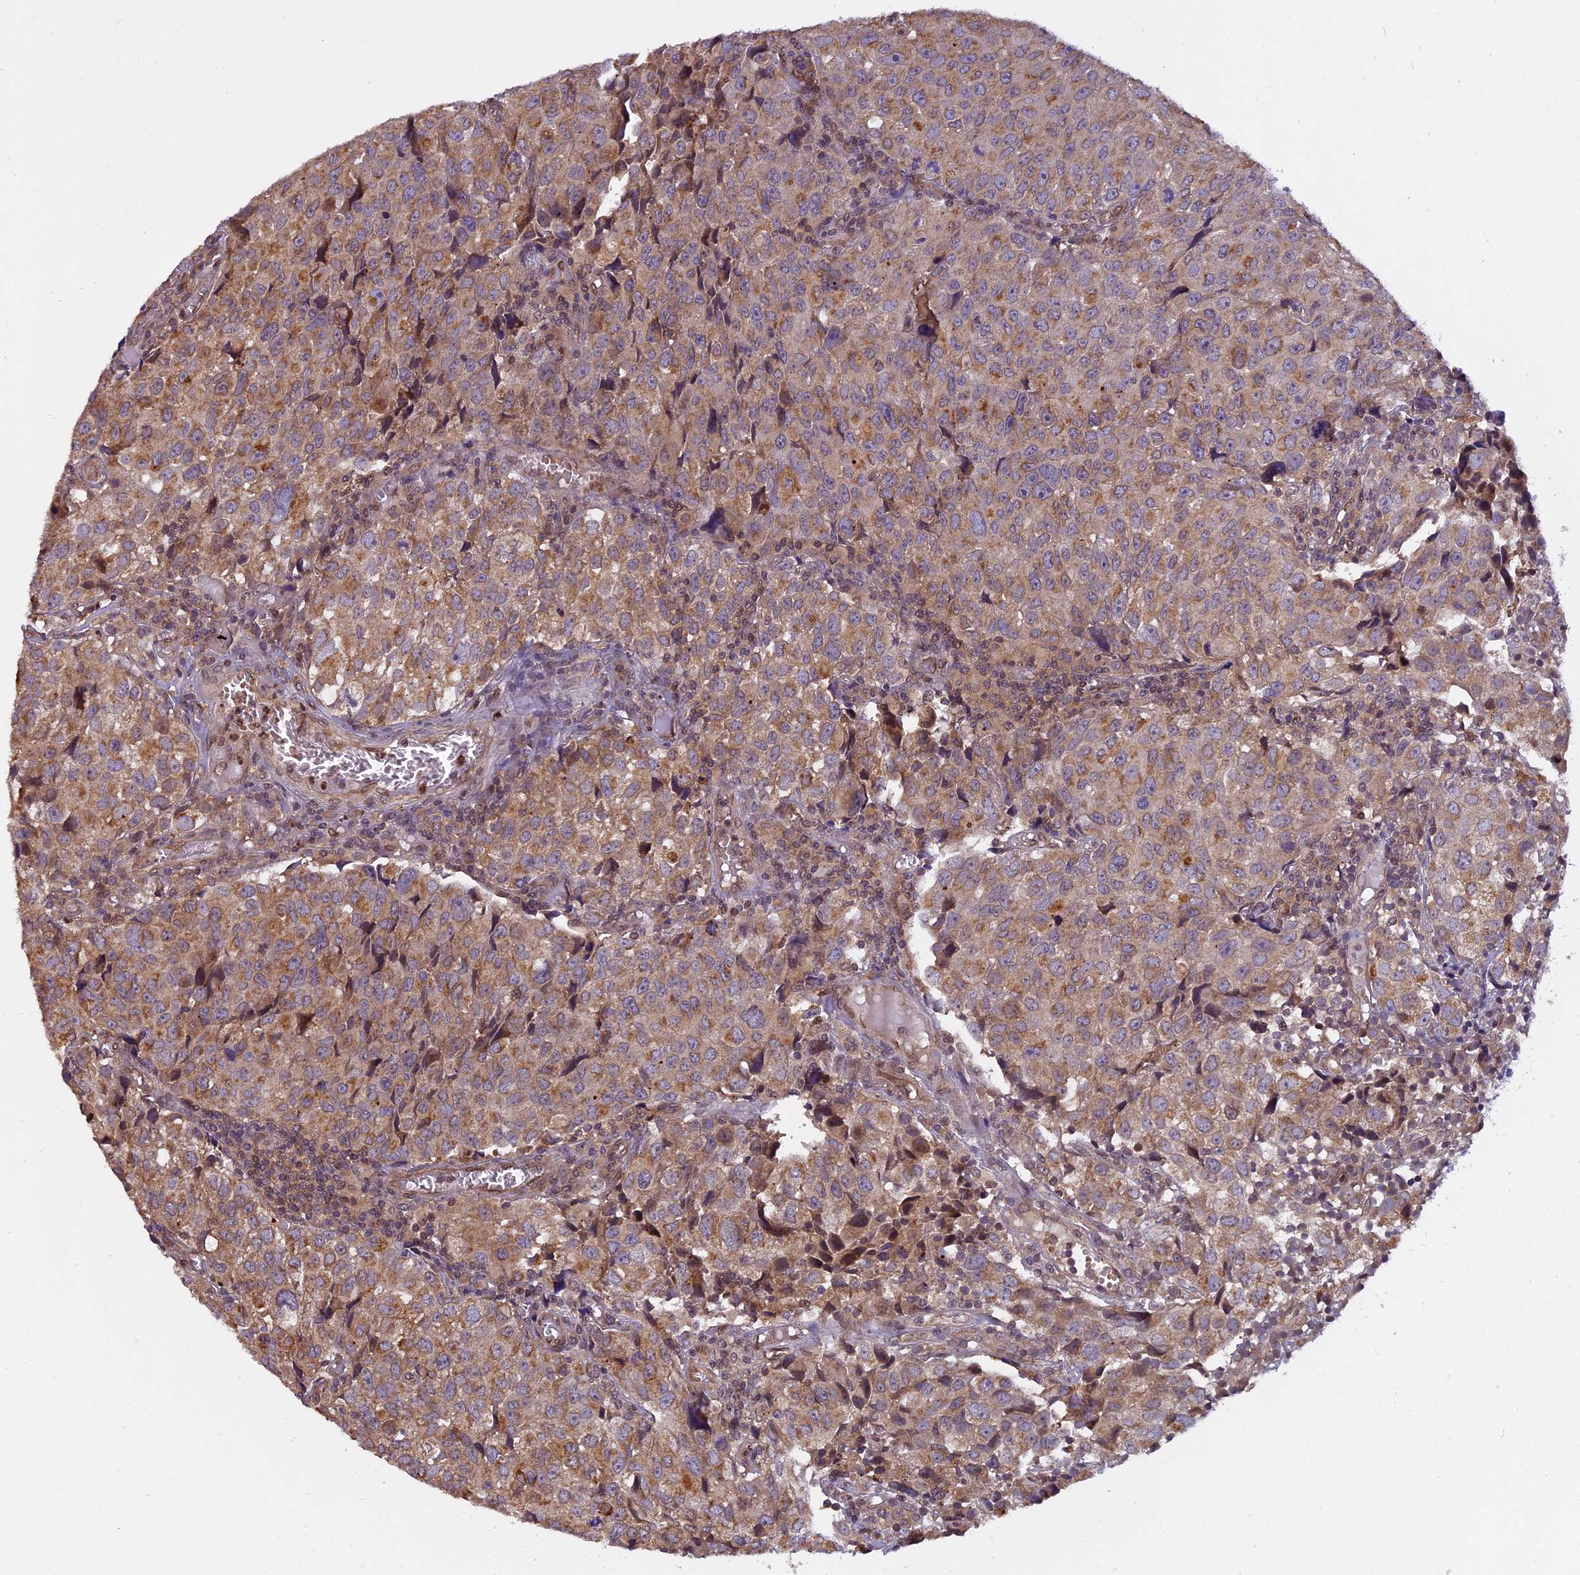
{"staining": {"intensity": "moderate", "quantity": ">75%", "location": "cytoplasmic/membranous"}, "tissue": "urothelial cancer", "cell_type": "Tumor cells", "image_type": "cancer", "snomed": [{"axis": "morphology", "description": "Urothelial carcinoma, High grade"}, {"axis": "topography", "description": "Urinary bladder"}], "caption": "The photomicrograph demonstrates a brown stain indicating the presence of a protein in the cytoplasmic/membranous of tumor cells in urothelial cancer.", "gene": "CHMP2A", "patient": {"sex": "female", "age": 75}}